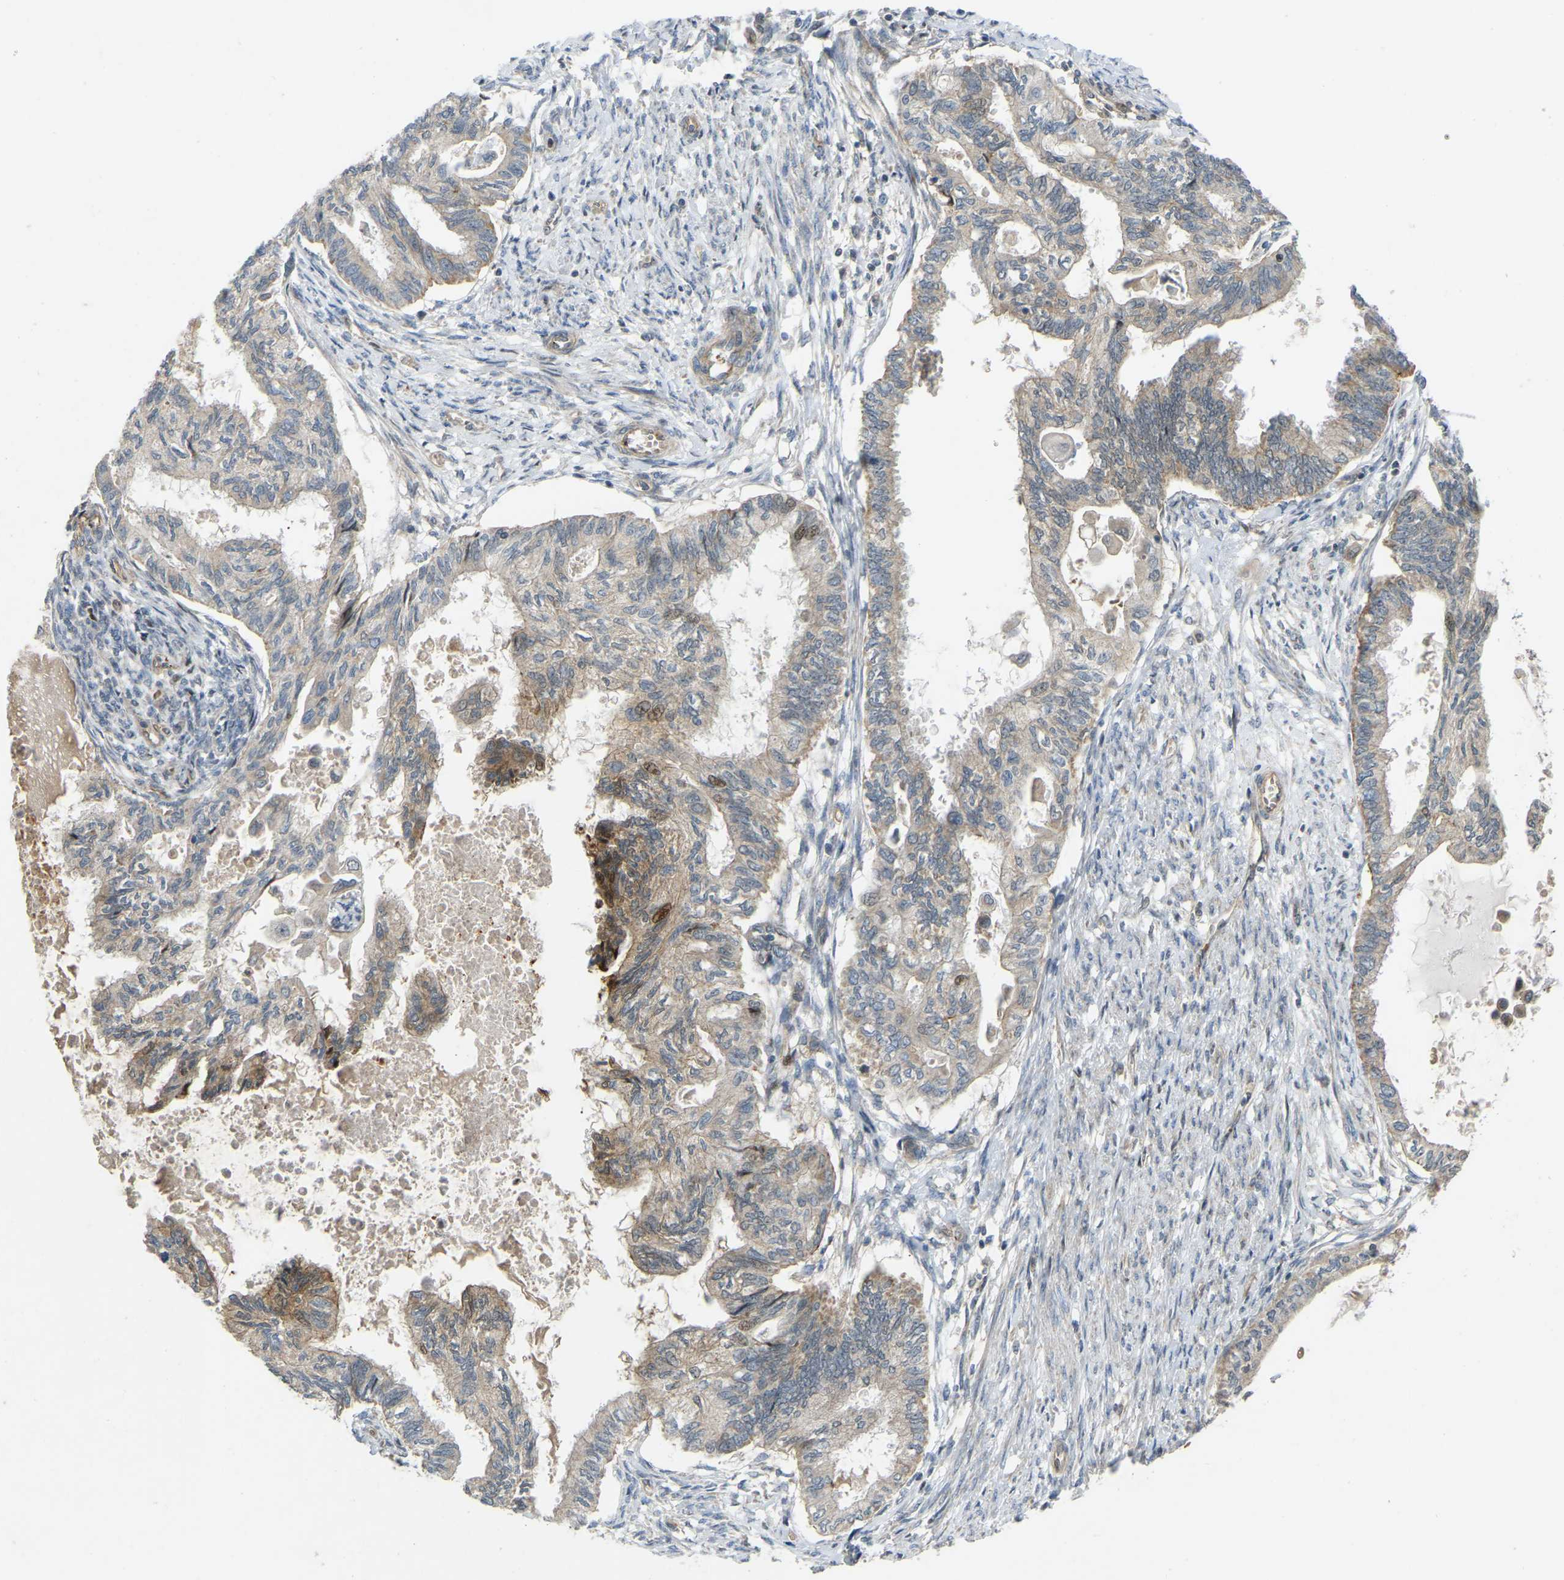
{"staining": {"intensity": "moderate", "quantity": "25%-75%", "location": "cytoplasmic/membranous"}, "tissue": "cervical cancer", "cell_type": "Tumor cells", "image_type": "cancer", "snomed": [{"axis": "morphology", "description": "Normal tissue, NOS"}, {"axis": "morphology", "description": "Adenocarcinoma, NOS"}, {"axis": "topography", "description": "Cervix"}, {"axis": "topography", "description": "Endometrium"}], "caption": "Human adenocarcinoma (cervical) stained for a protein (brown) shows moderate cytoplasmic/membranous positive staining in approximately 25%-75% of tumor cells.", "gene": "C21orf91", "patient": {"sex": "female", "age": 86}}